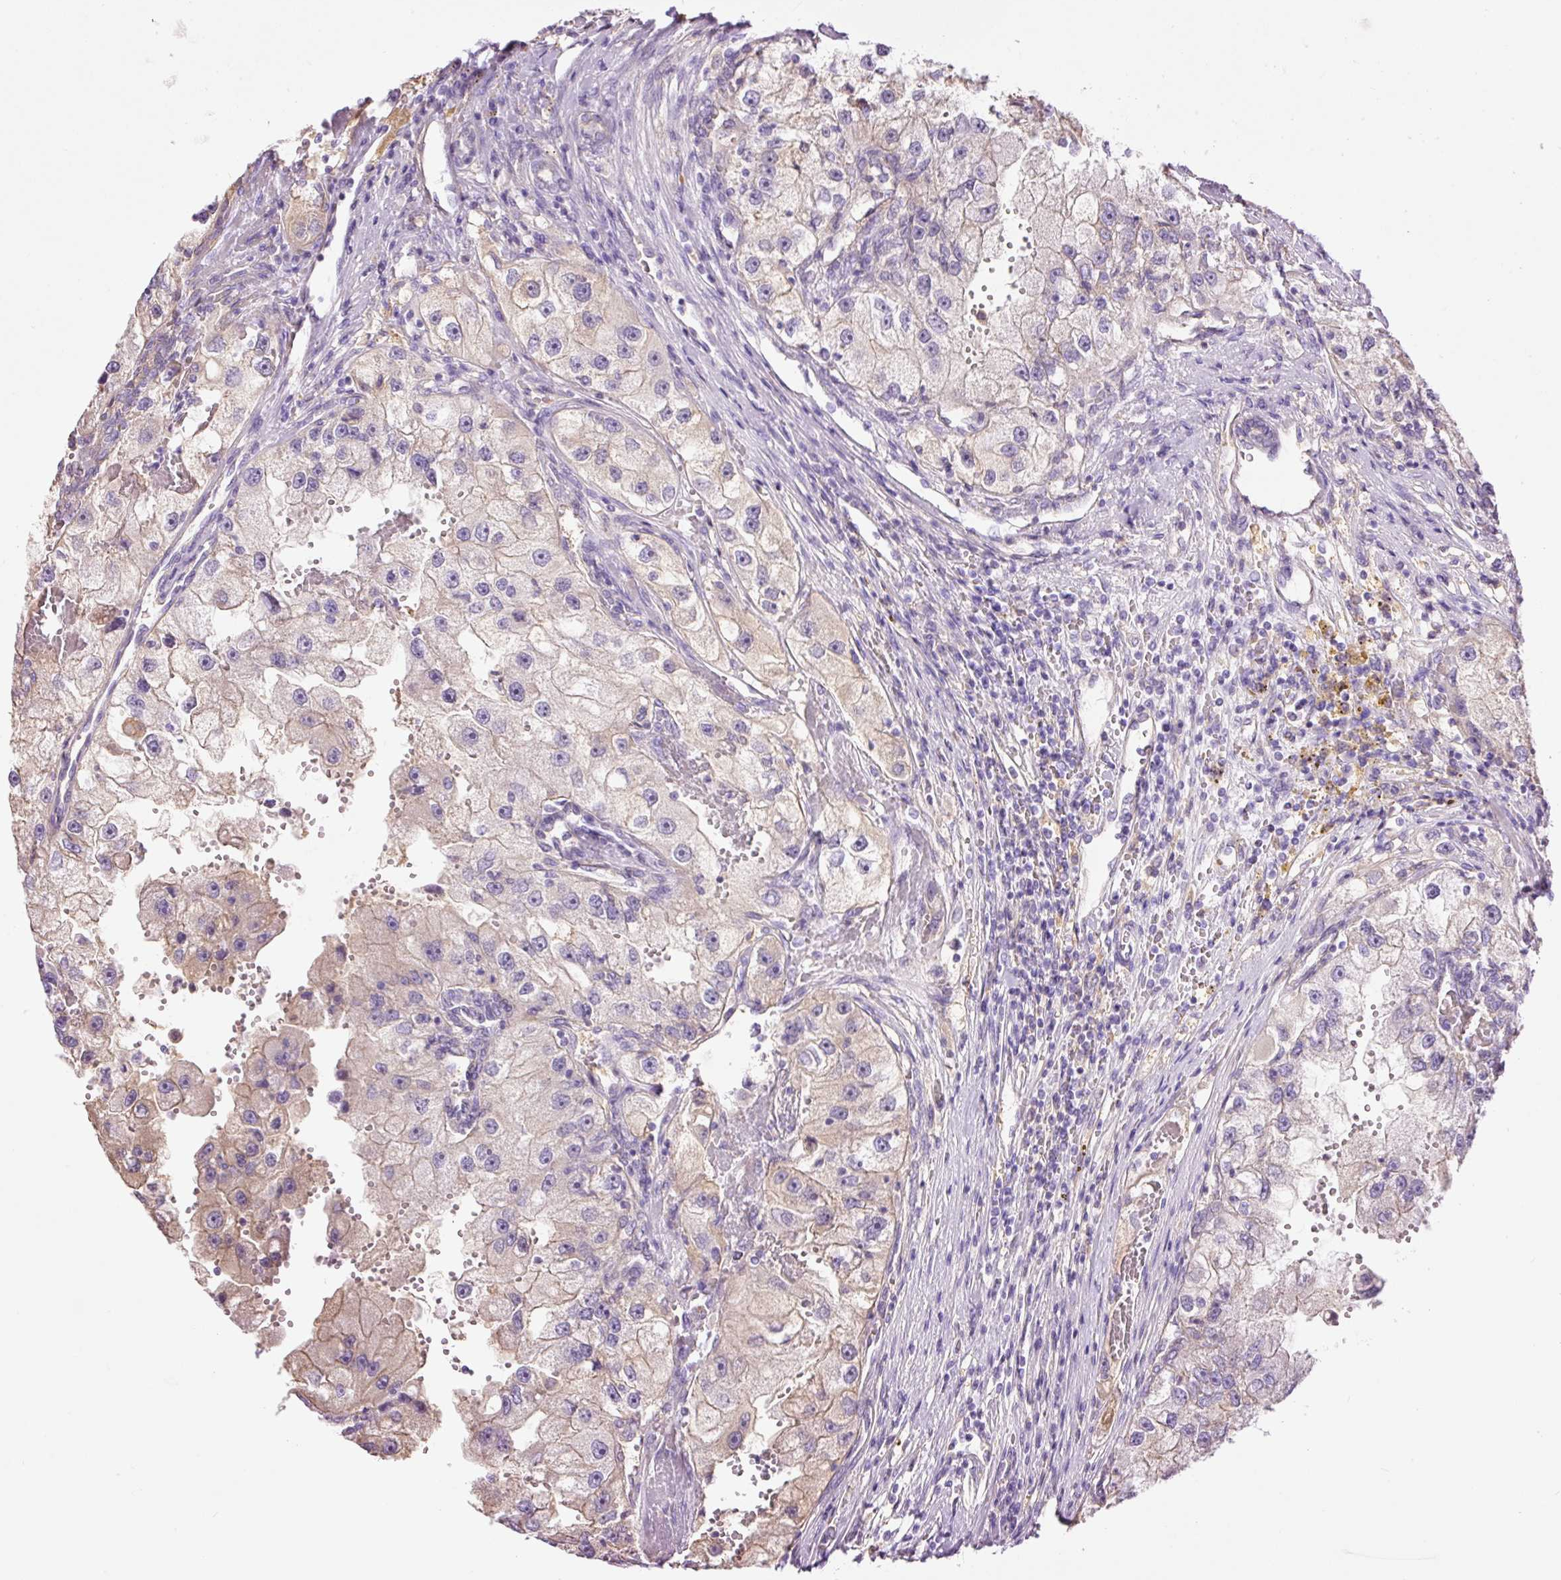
{"staining": {"intensity": "weak", "quantity": "<25%", "location": "cytoplasmic/membranous"}, "tissue": "renal cancer", "cell_type": "Tumor cells", "image_type": "cancer", "snomed": [{"axis": "morphology", "description": "Adenocarcinoma, NOS"}, {"axis": "topography", "description": "Kidney"}], "caption": "High magnification brightfield microscopy of renal cancer stained with DAB (3,3'-diaminobenzidine) (brown) and counterstained with hematoxylin (blue): tumor cells show no significant staining.", "gene": "IL10RB", "patient": {"sex": "male", "age": 63}}